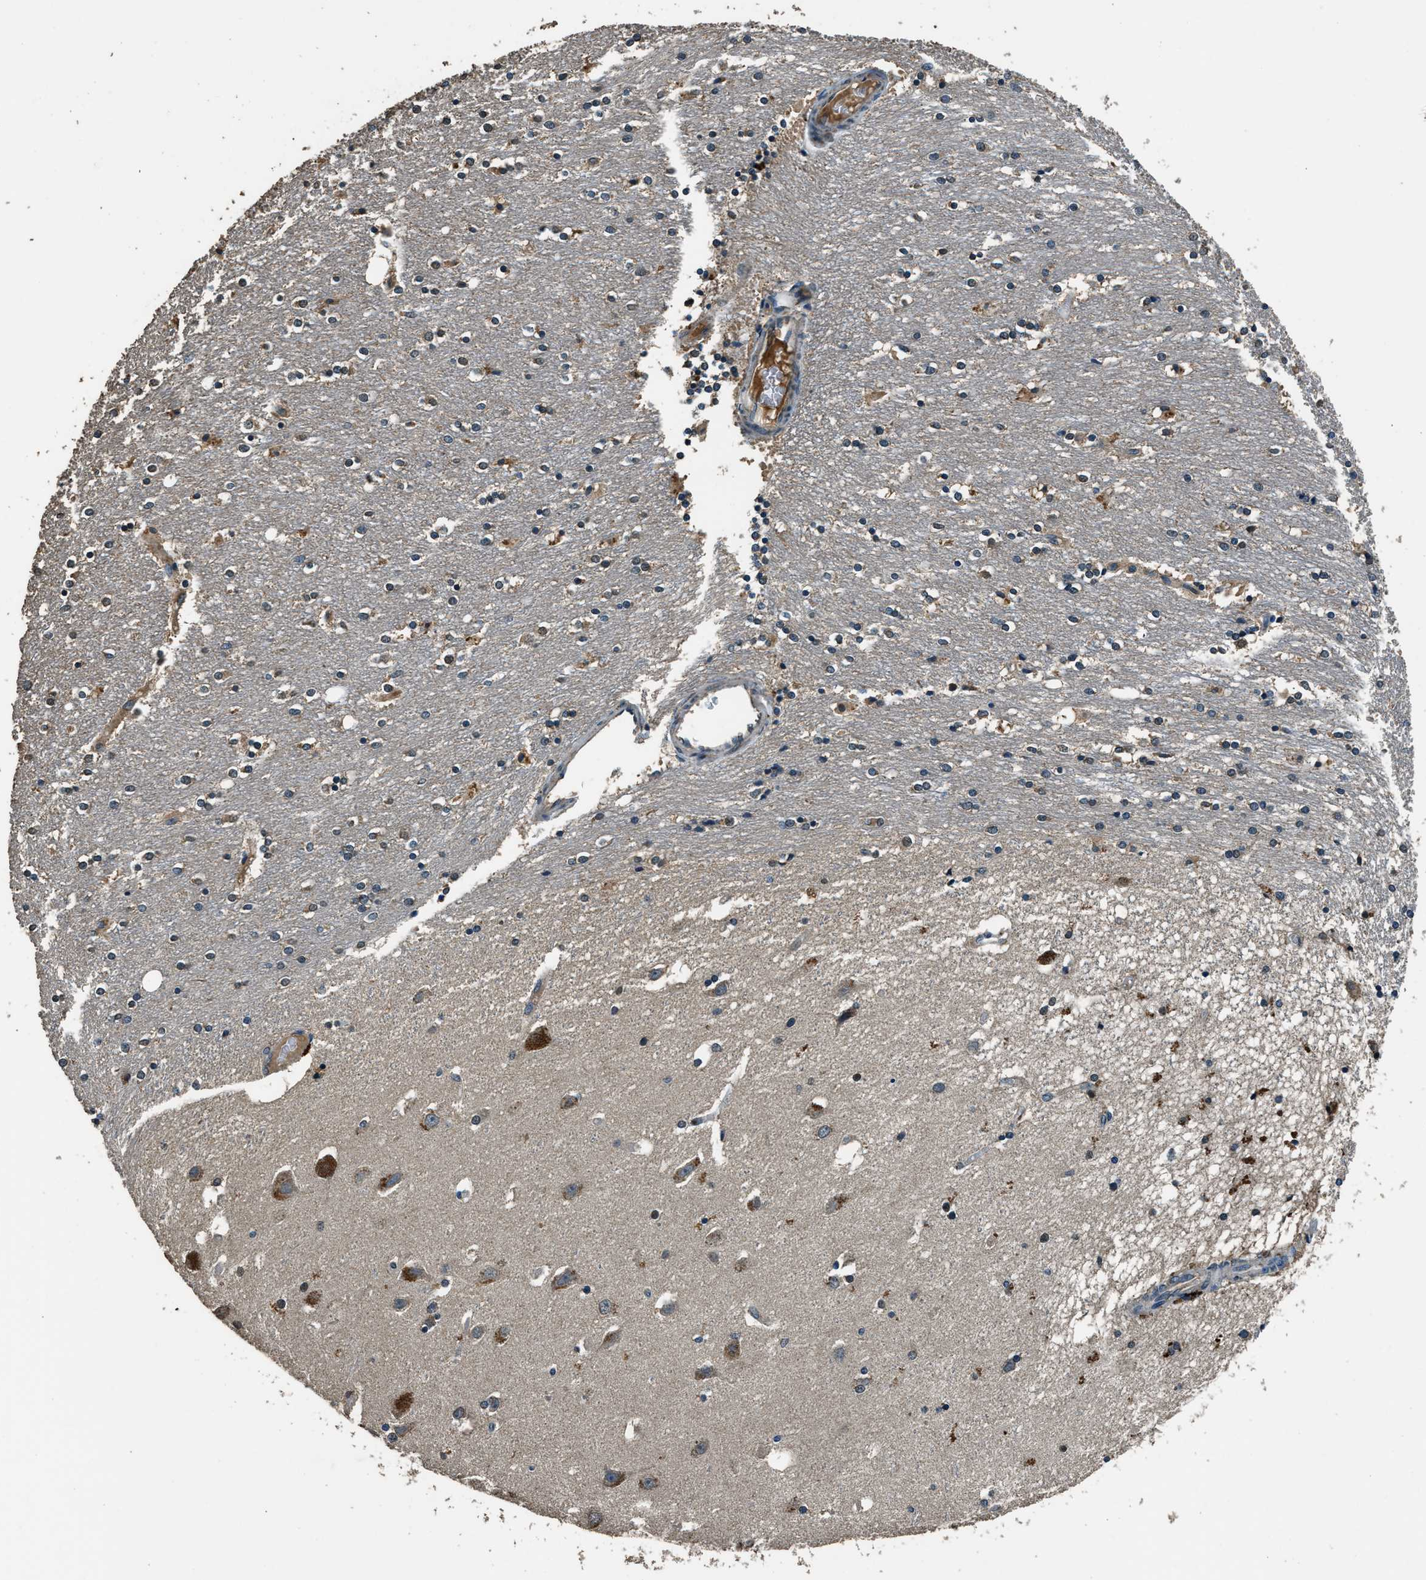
{"staining": {"intensity": "weak", "quantity": "<25%", "location": "nuclear"}, "tissue": "caudate", "cell_type": "Glial cells", "image_type": "normal", "snomed": [{"axis": "morphology", "description": "Normal tissue, NOS"}, {"axis": "topography", "description": "Lateral ventricle wall"}], "caption": "DAB immunohistochemical staining of benign caudate shows no significant positivity in glial cells. Brightfield microscopy of IHC stained with DAB (brown) and hematoxylin (blue), captured at high magnification.", "gene": "SALL3", "patient": {"sex": "female", "age": 54}}